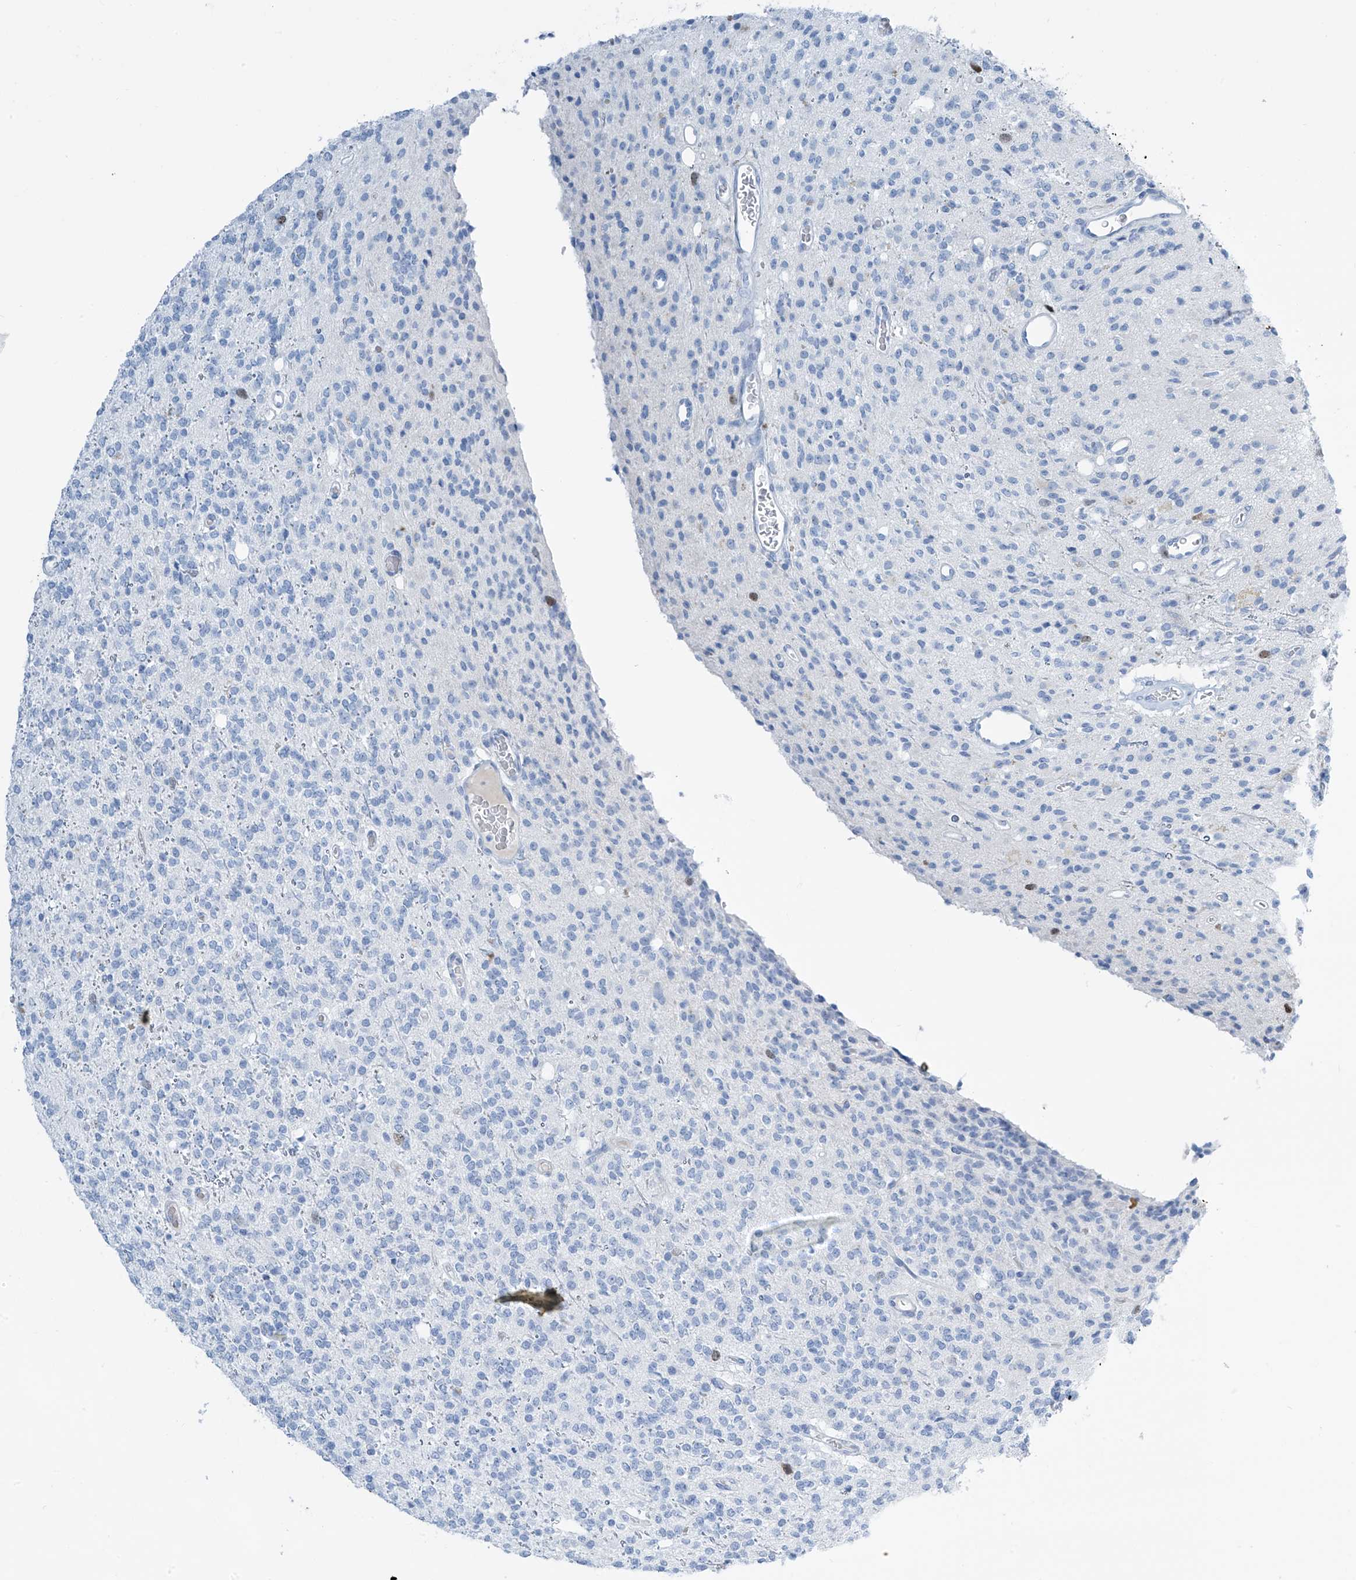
{"staining": {"intensity": "negative", "quantity": "none", "location": "none"}, "tissue": "glioma", "cell_type": "Tumor cells", "image_type": "cancer", "snomed": [{"axis": "morphology", "description": "Glioma, malignant, High grade"}, {"axis": "topography", "description": "Brain"}], "caption": "DAB immunohistochemical staining of human glioma shows no significant expression in tumor cells. (Stains: DAB IHC with hematoxylin counter stain, Microscopy: brightfield microscopy at high magnification).", "gene": "SGO2", "patient": {"sex": "male", "age": 34}}